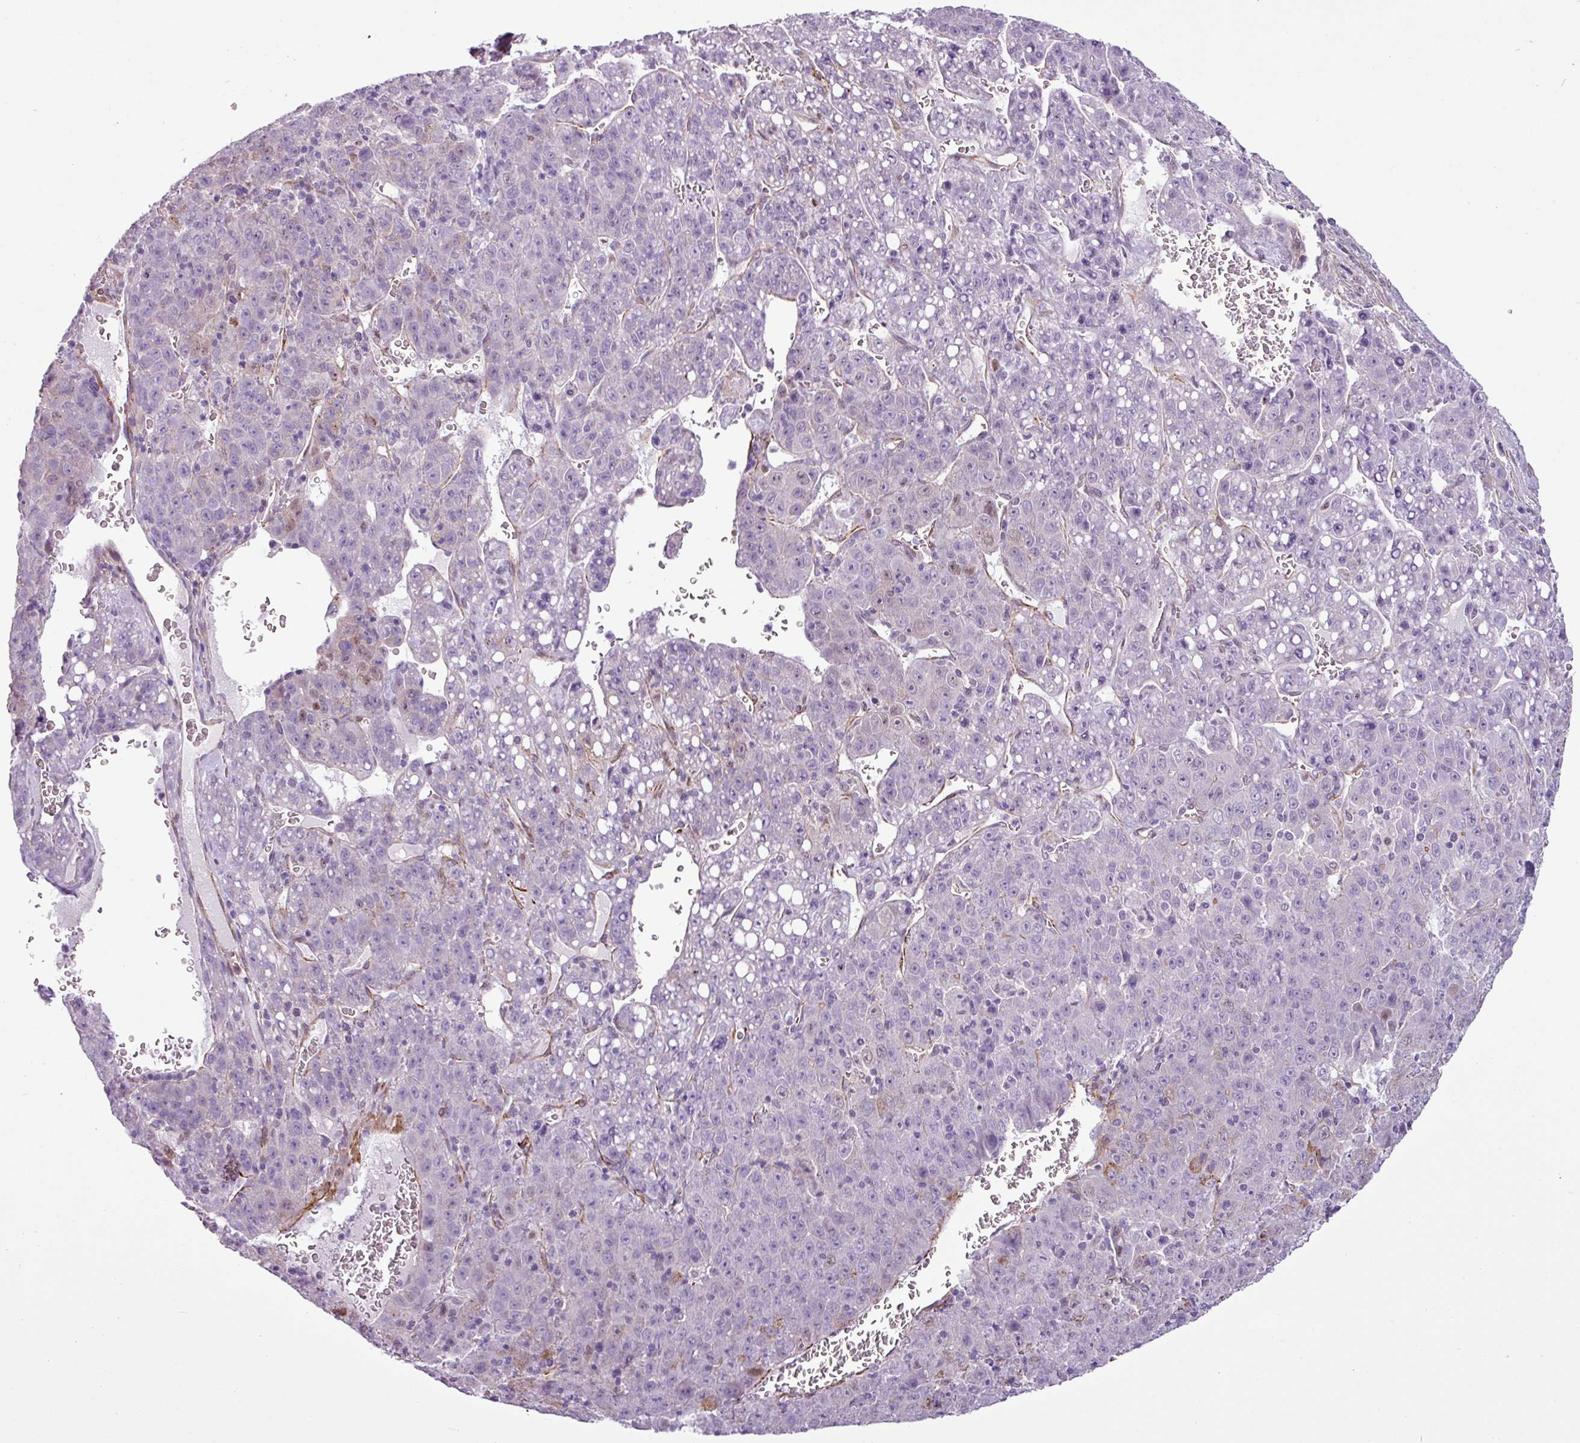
{"staining": {"intensity": "negative", "quantity": "none", "location": "none"}, "tissue": "liver cancer", "cell_type": "Tumor cells", "image_type": "cancer", "snomed": [{"axis": "morphology", "description": "Carcinoma, Hepatocellular, NOS"}, {"axis": "topography", "description": "Liver"}], "caption": "Liver hepatocellular carcinoma stained for a protein using immunohistochemistry exhibits no expression tumor cells.", "gene": "ATP10A", "patient": {"sex": "female", "age": 53}}